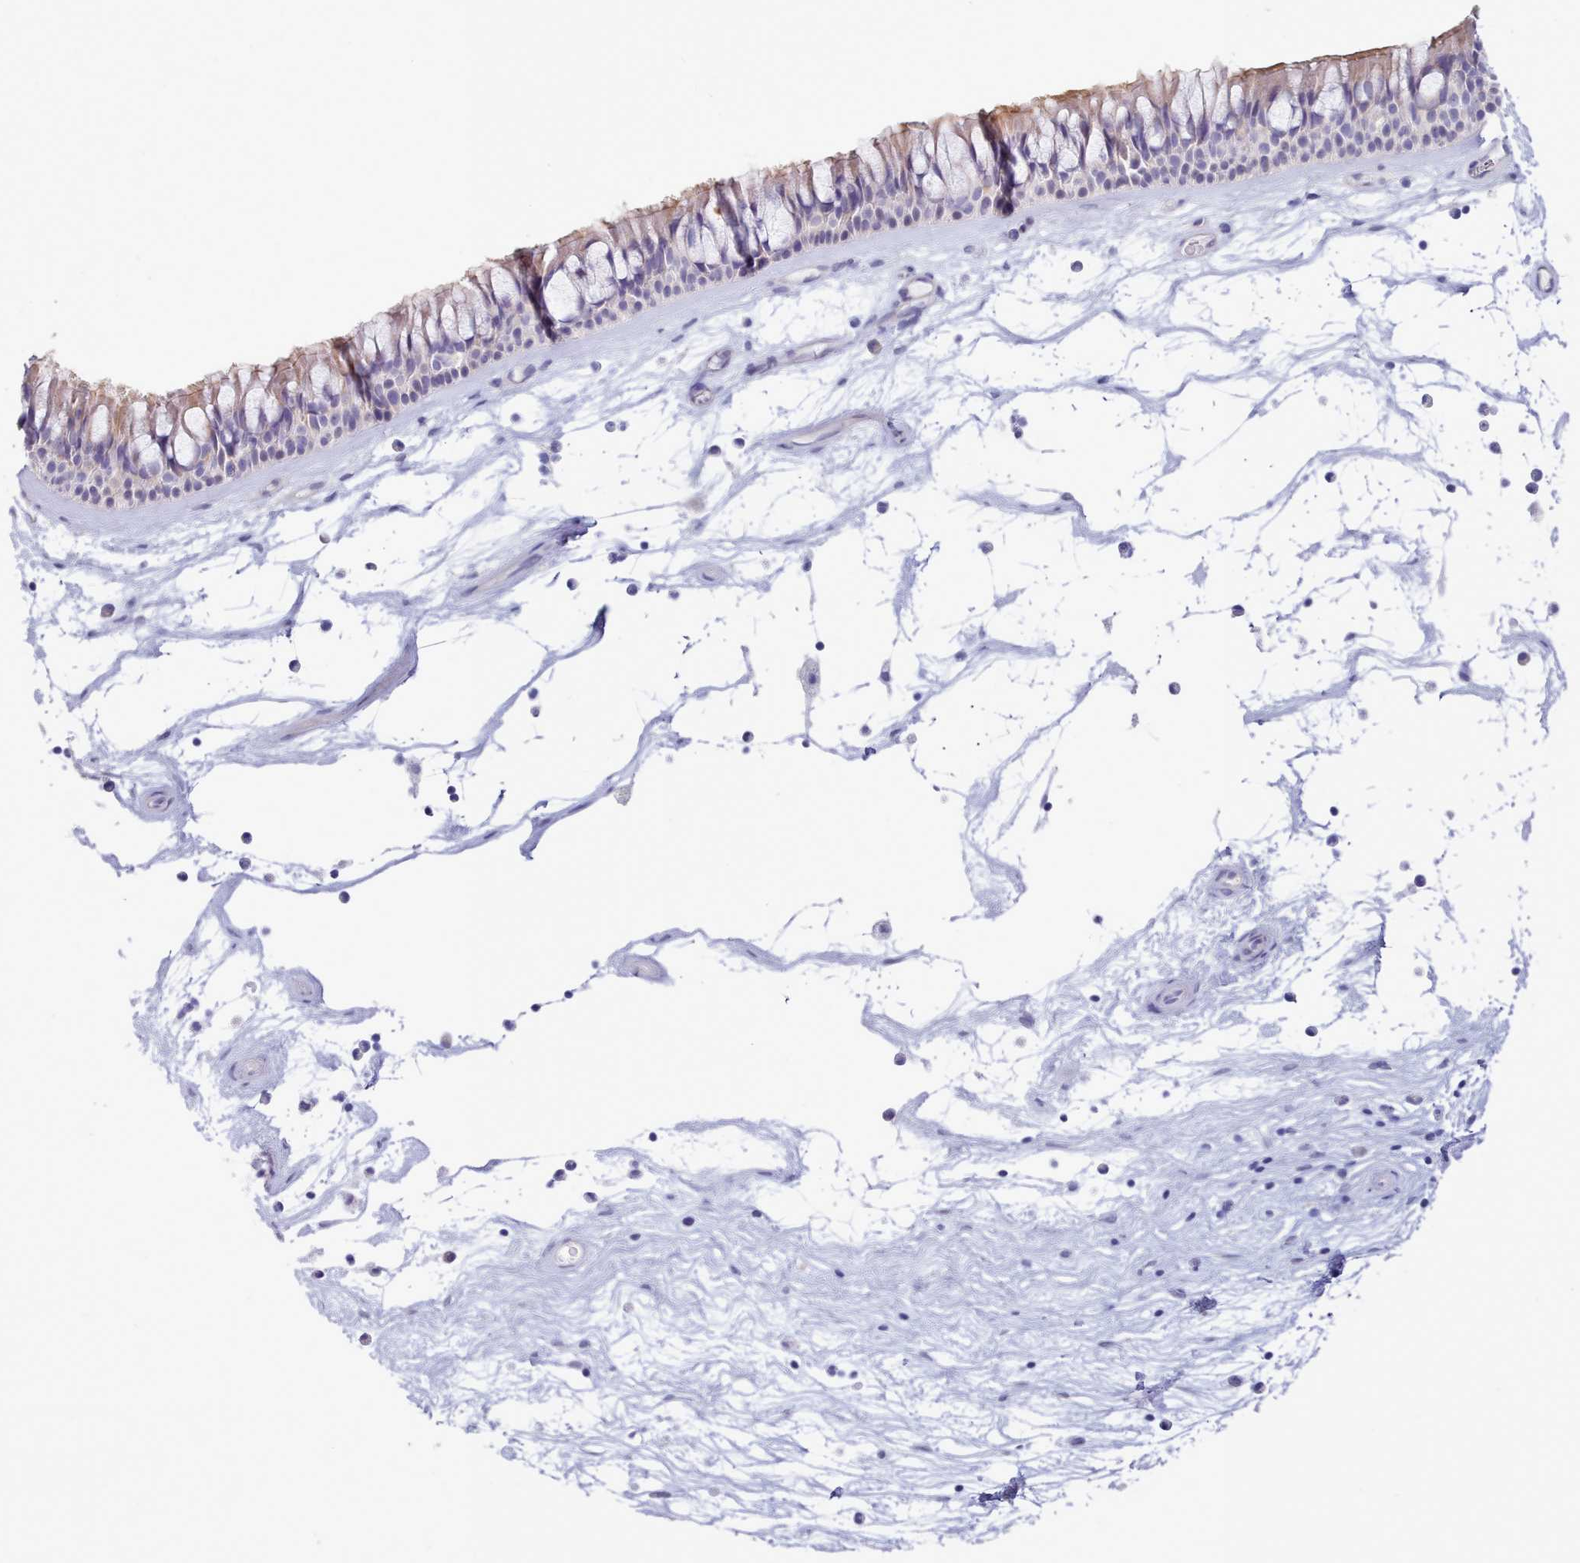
{"staining": {"intensity": "moderate", "quantity": "25%-75%", "location": "cytoplasmic/membranous"}, "tissue": "nasopharynx", "cell_type": "Respiratory epithelial cells", "image_type": "normal", "snomed": [{"axis": "morphology", "description": "Normal tissue, NOS"}, {"axis": "topography", "description": "Nasopharynx"}], "caption": "This is a micrograph of IHC staining of normal nasopharynx, which shows moderate positivity in the cytoplasmic/membranous of respiratory epithelial cells.", "gene": "TMEM253", "patient": {"sex": "male", "age": 64}}